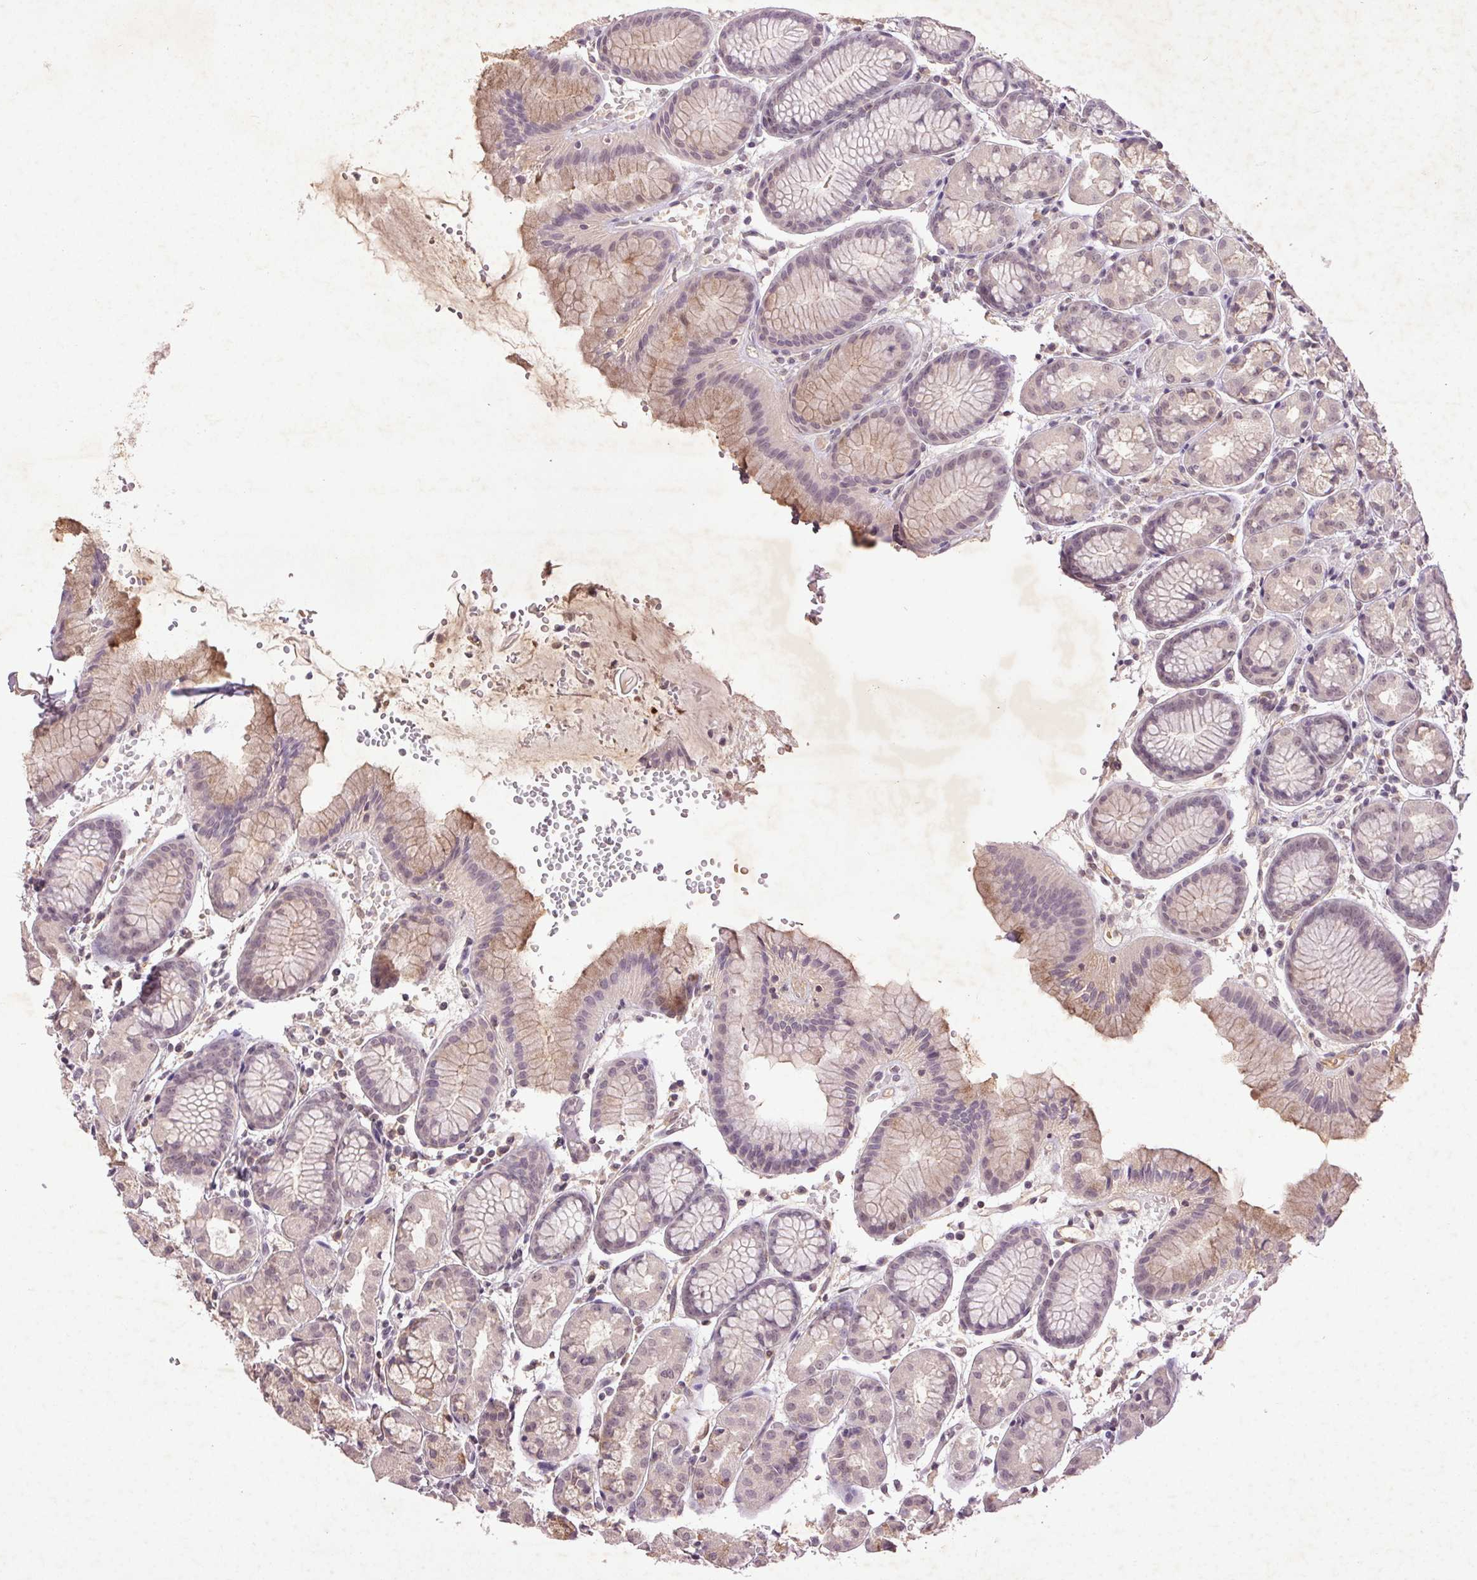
{"staining": {"intensity": "weak", "quantity": "25%-75%", "location": "cytoplasmic/membranous"}, "tissue": "stomach", "cell_type": "Glandular cells", "image_type": "normal", "snomed": [{"axis": "morphology", "description": "Normal tissue, NOS"}, {"axis": "topography", "description": "Stomach, upper"}], "caption": "This photomicrograph displays normal stomach stained with immunohistochemistry to label a protein in brown. The cytoplasmic/membranous of glandular cells show weak positivity for the protein. Nuclei are counter-stained blue.", "gene": "FAM168B", "patient": {"sex": "male", "age": 47}}